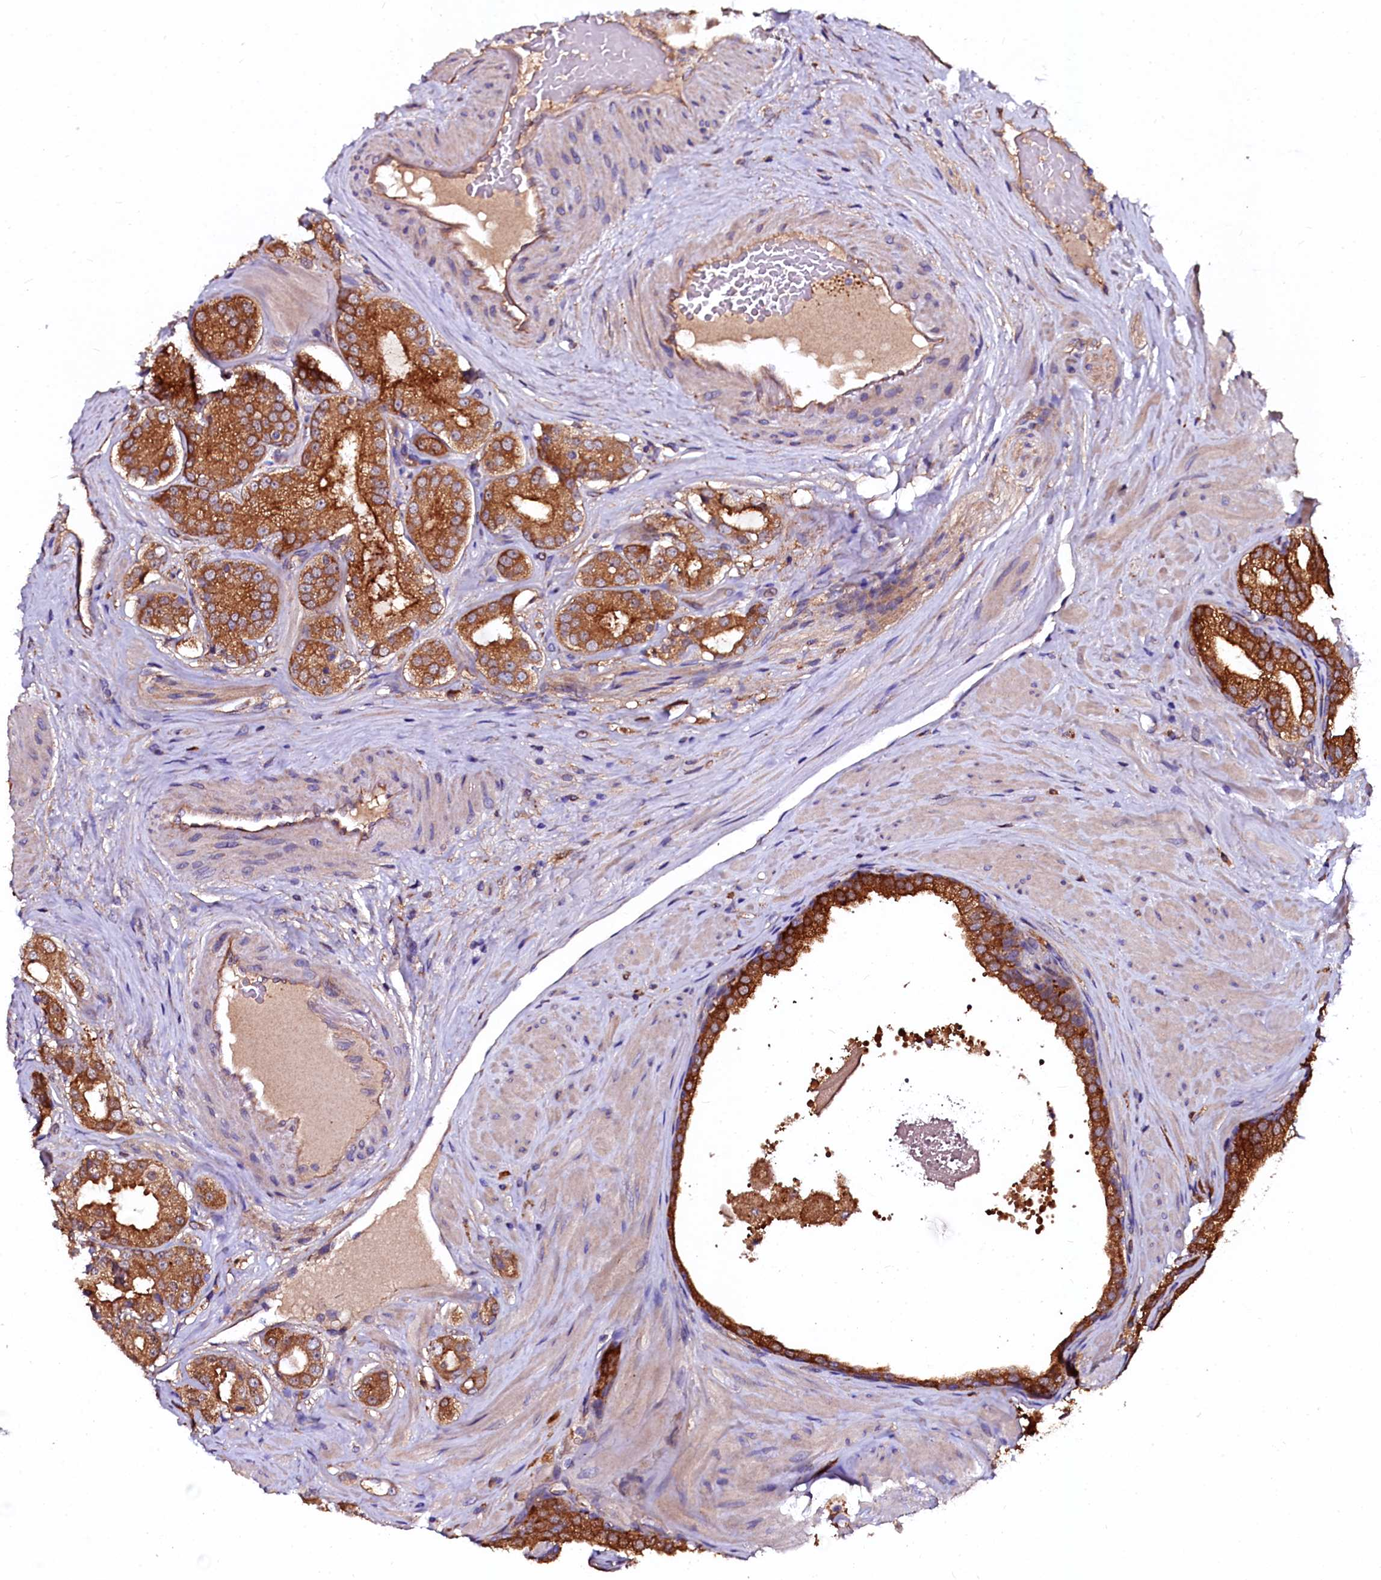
{"staining": {"intensity": "strong", "quantity": ">75%", "location": "cytoplasmic/membranous"}, "tissue": "prostate cancer", "cell_type": "Tumor cells", "image_type": "cancer", "snomed": [{"axis": "morphology", "description": "Adenocarcinoma, High grade"}, {"axis": "topography", "description": "Prostate"}], "caption": "Protein expression analysis of human prostate adenocarcinoma (high-grade) reveals strong cytoplasmic/membranous staining in about >75% of tumor cells.", "gene": "APPL2", "patient": {"sex": "male", "age": 65}}